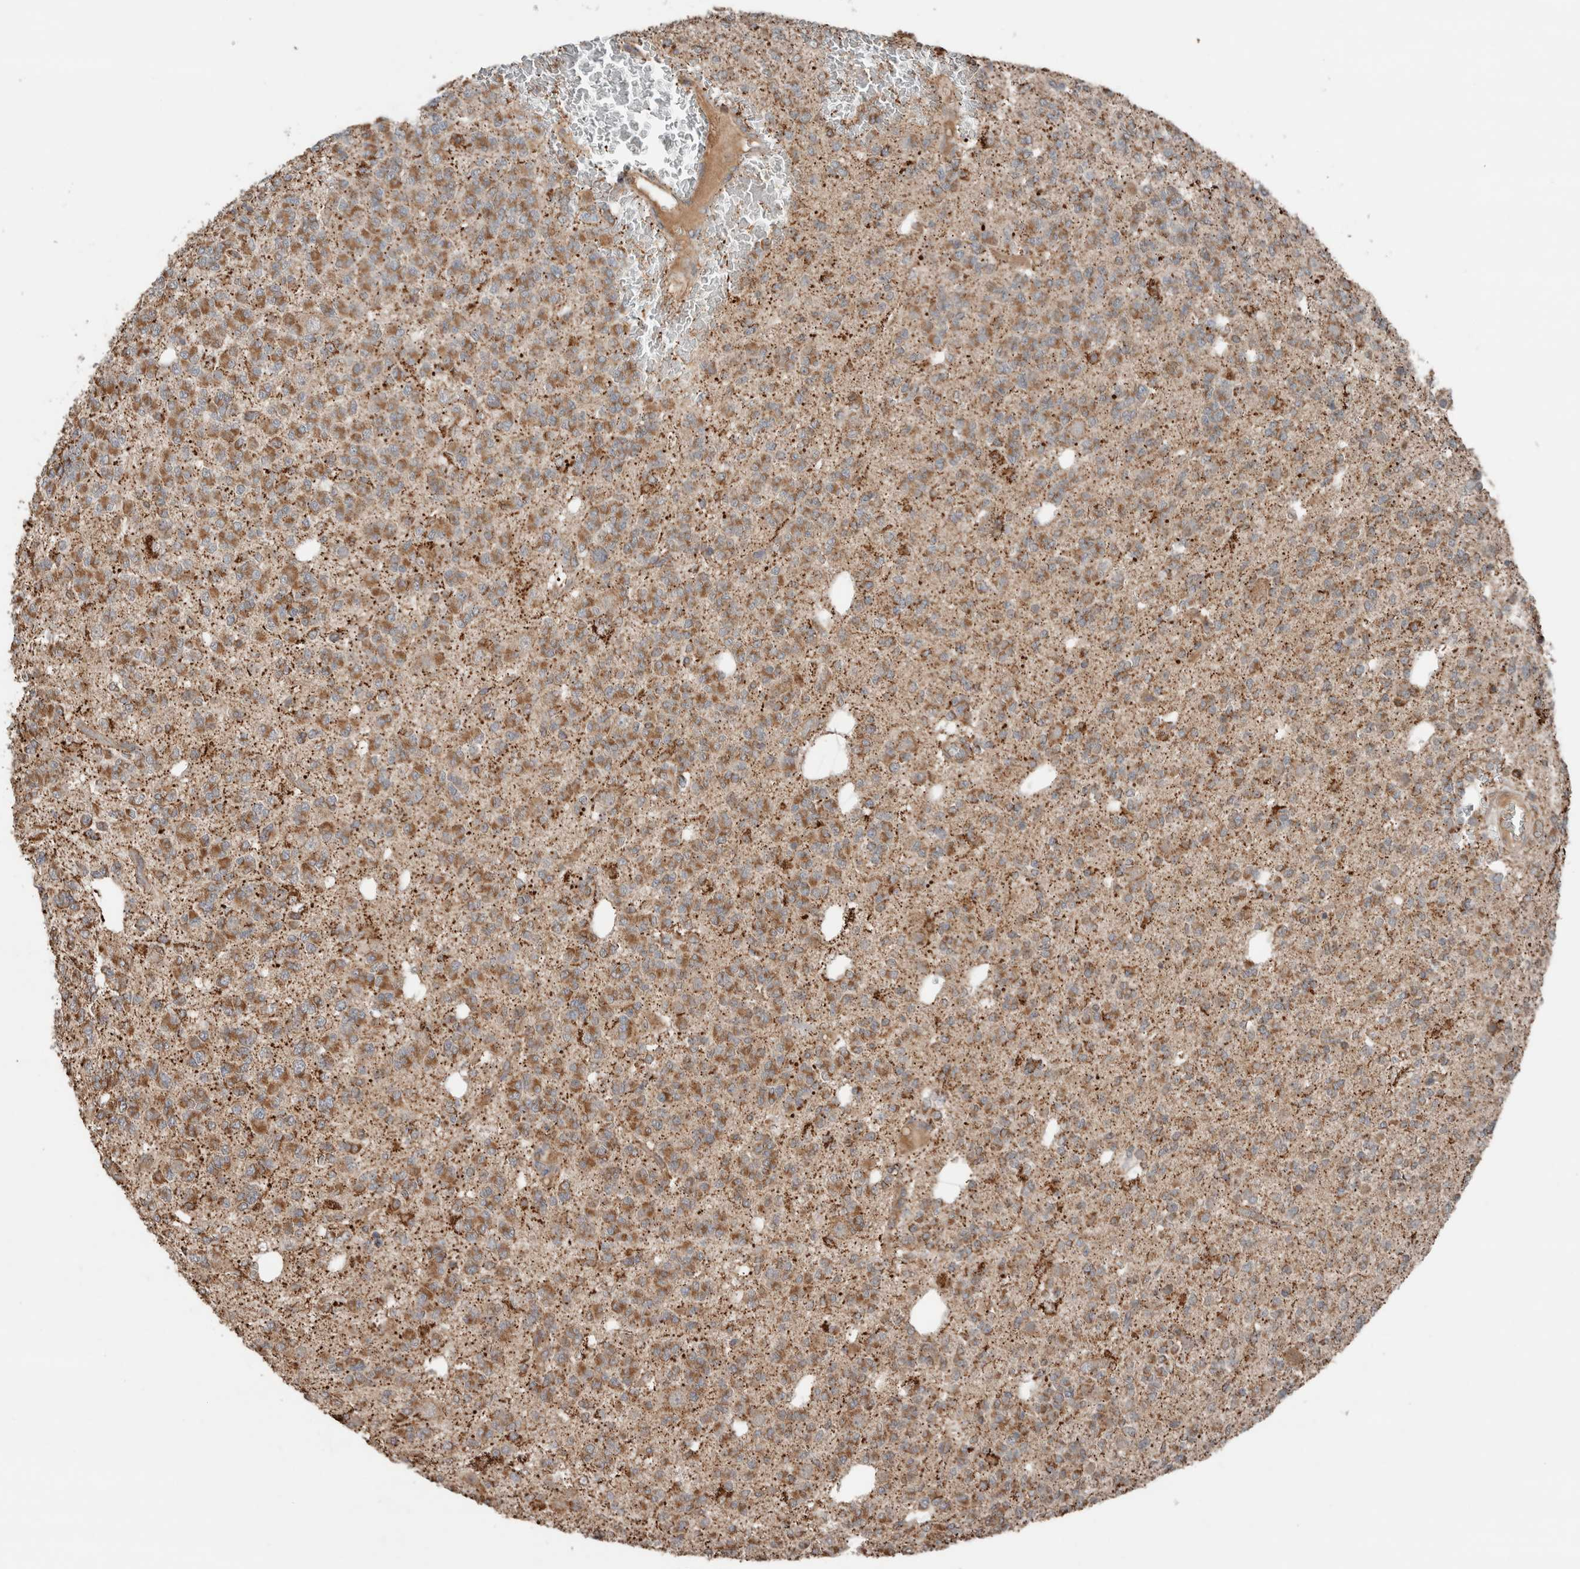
{"staining": {"intensity": "moderate", "quantity": "25%-75%", "location": "cytoplasmic/membranous"}, "tissue": "glioma", "cell_type": "Tumor cells", "image_type": "cancer", "snomed": [{"axis": "morphology", "description": "Glioma, malignant, Low grade"}, {"axis": "topography", "description": "Brain"}], "caption": "Protein staining of malignant glioma (low-grade) tissue exhibits moderate cytoplasmic/membranous expression in about 25%-75% of tumor cells.", "gene": "KLK14", "patient": {"sex": "male", "age": 38}}